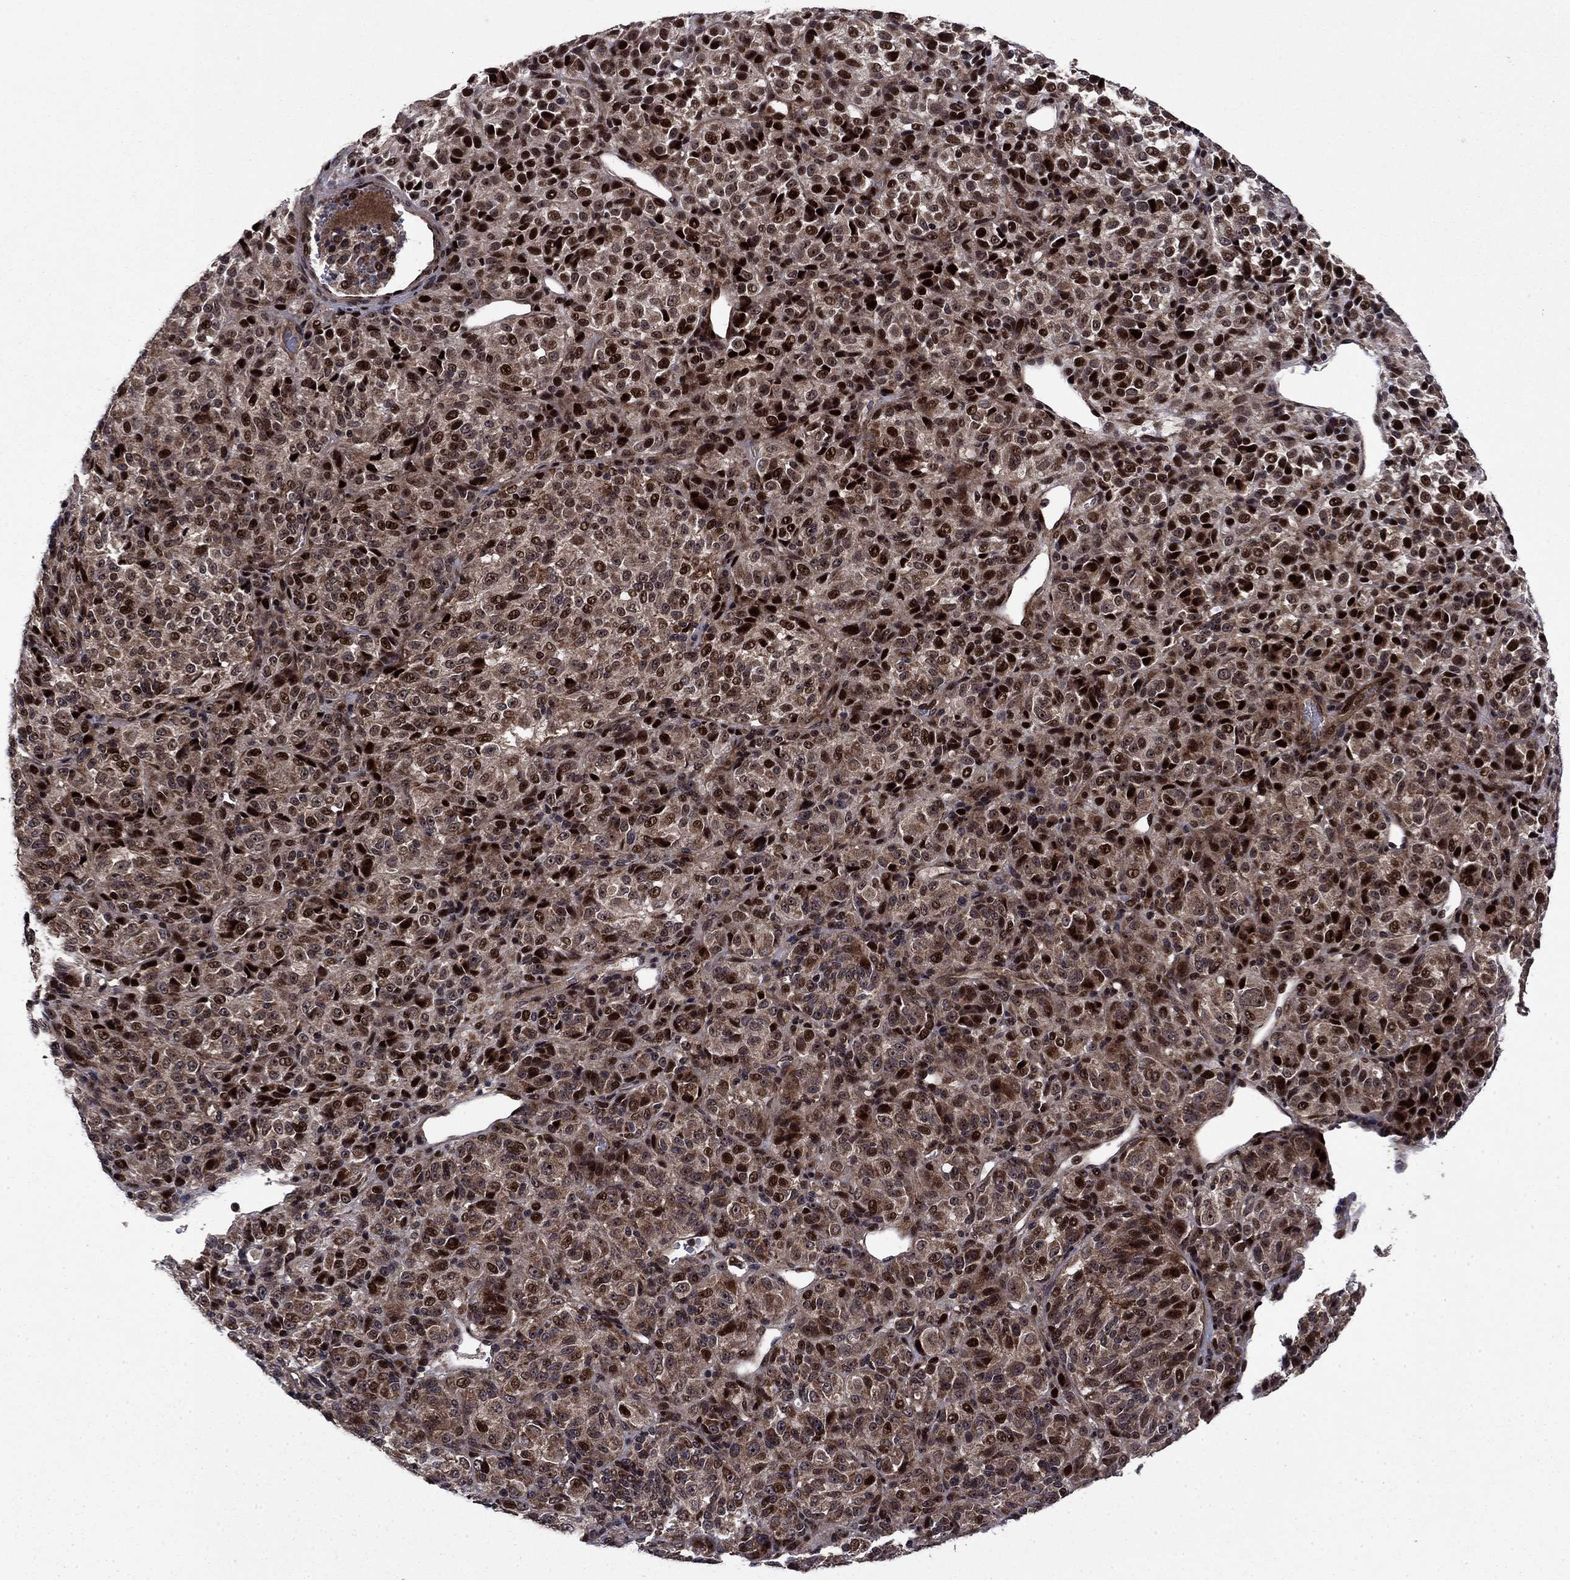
{"staining": {"intensity": "strong", "quantity": "25%-75%", "location": "cytoplasmic/membranous,nuclear"}, "tissue": "melanoma", "cell_type": "Tumor cells", "image_type": "cancer", "snomed": [{"axis": "morphology", "description": "Malignant melanoma, Metastatic site"}, {"axis": "topography", "description": "Brain"}], "caption": "A histopathology image showing strong cytoplasmic/membranous and nuclear positivity in approximately 25%-75% of tumor cells in melanoma, as visualized by brown immunohistochemical staining.", "gene": "AGTPBP1", "patient": {"sex": "female", "age": 56}}